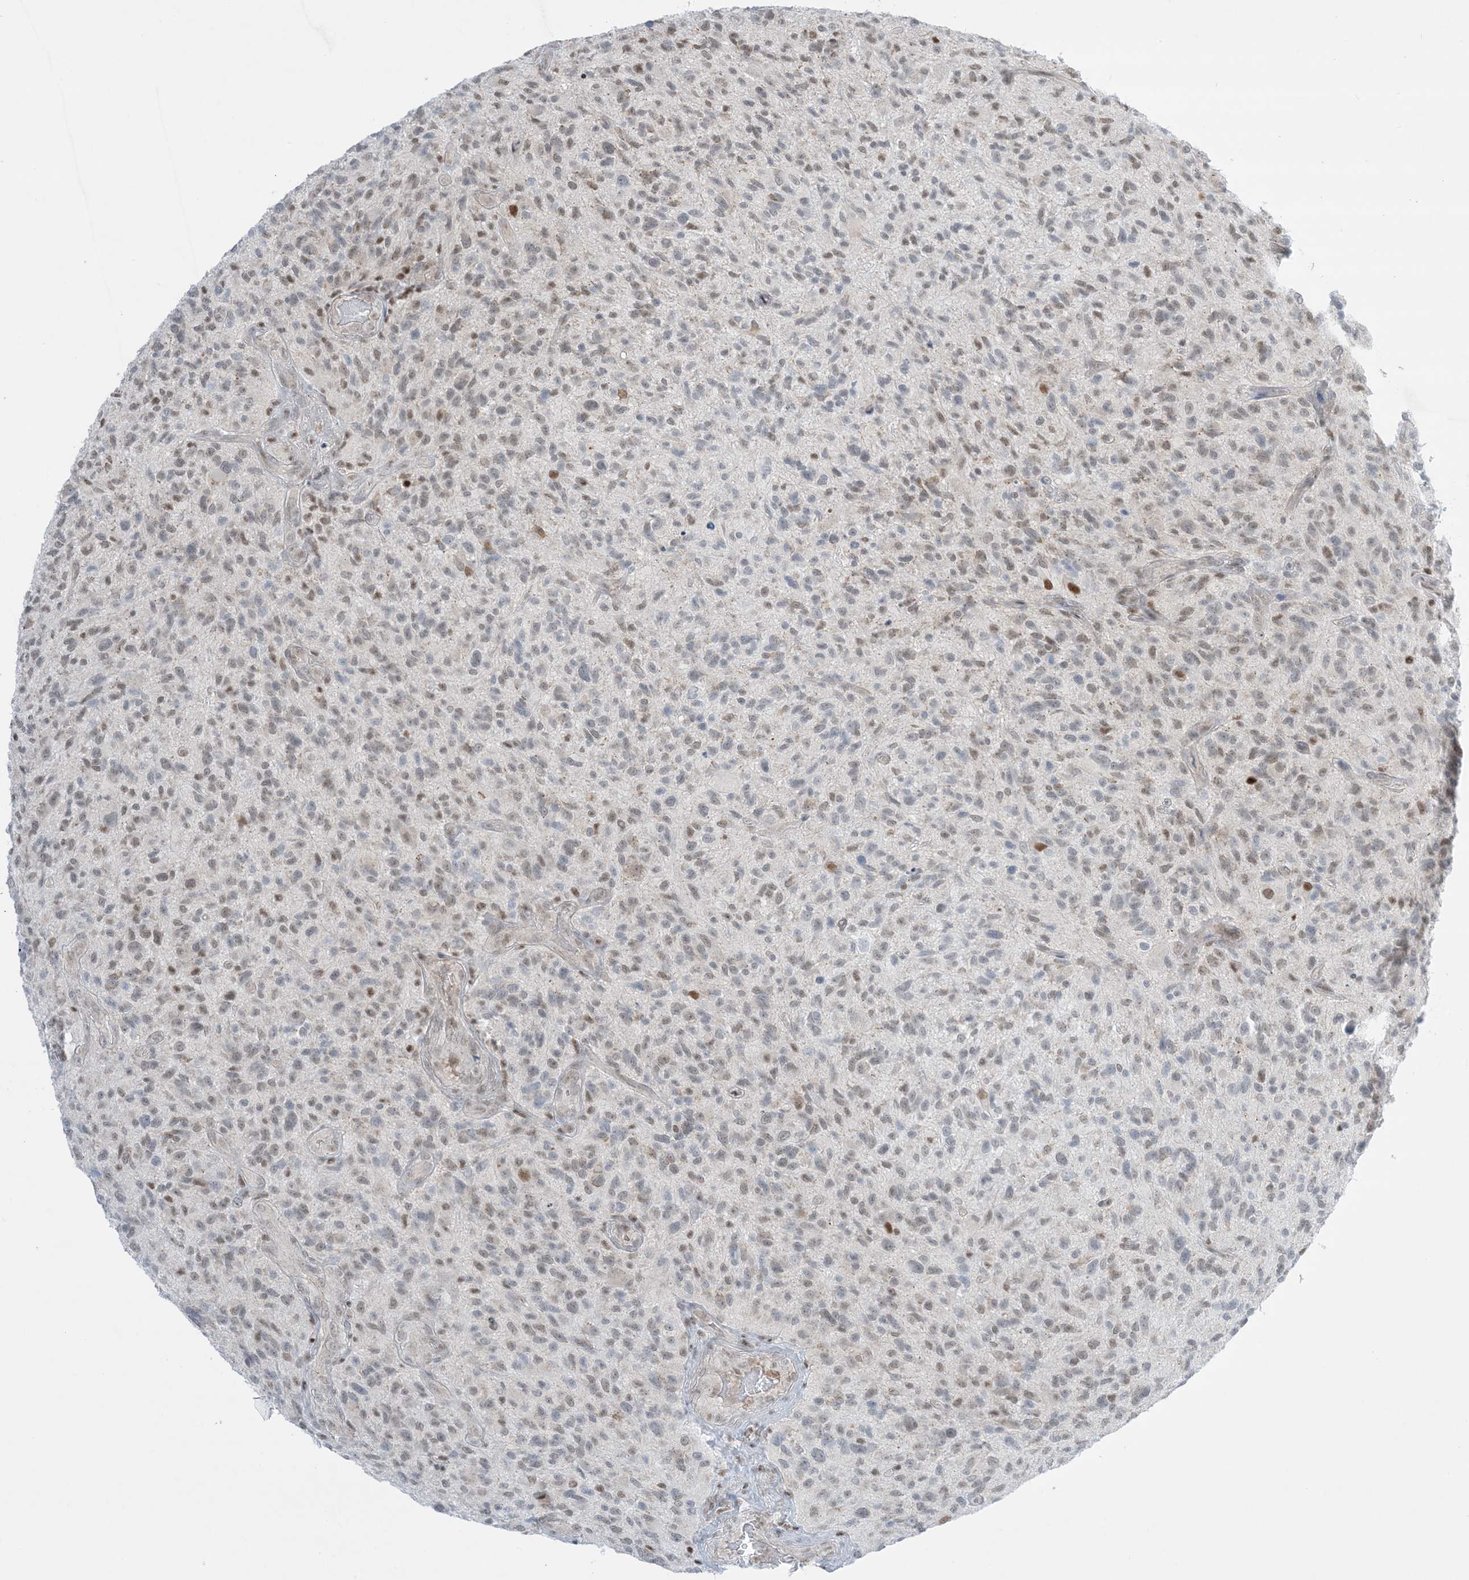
{"staining": {"intensity": "weak", "quantity": "<25%", "location": "nuclear"}, "tissue": "glioma", "cell_type": "Tumor cells", "image_type": "cancer", "snomed": [{"axis": "morphology", "description": "Glioma, malignant, High grade"}, {"axis": "topography", "description": "Brain"}], "caption": "There is no significant staining in tumor cells of malignant glioma (high-grade).", "gene": "TFPT", "patient": {"sex": "male", "age": 47}}